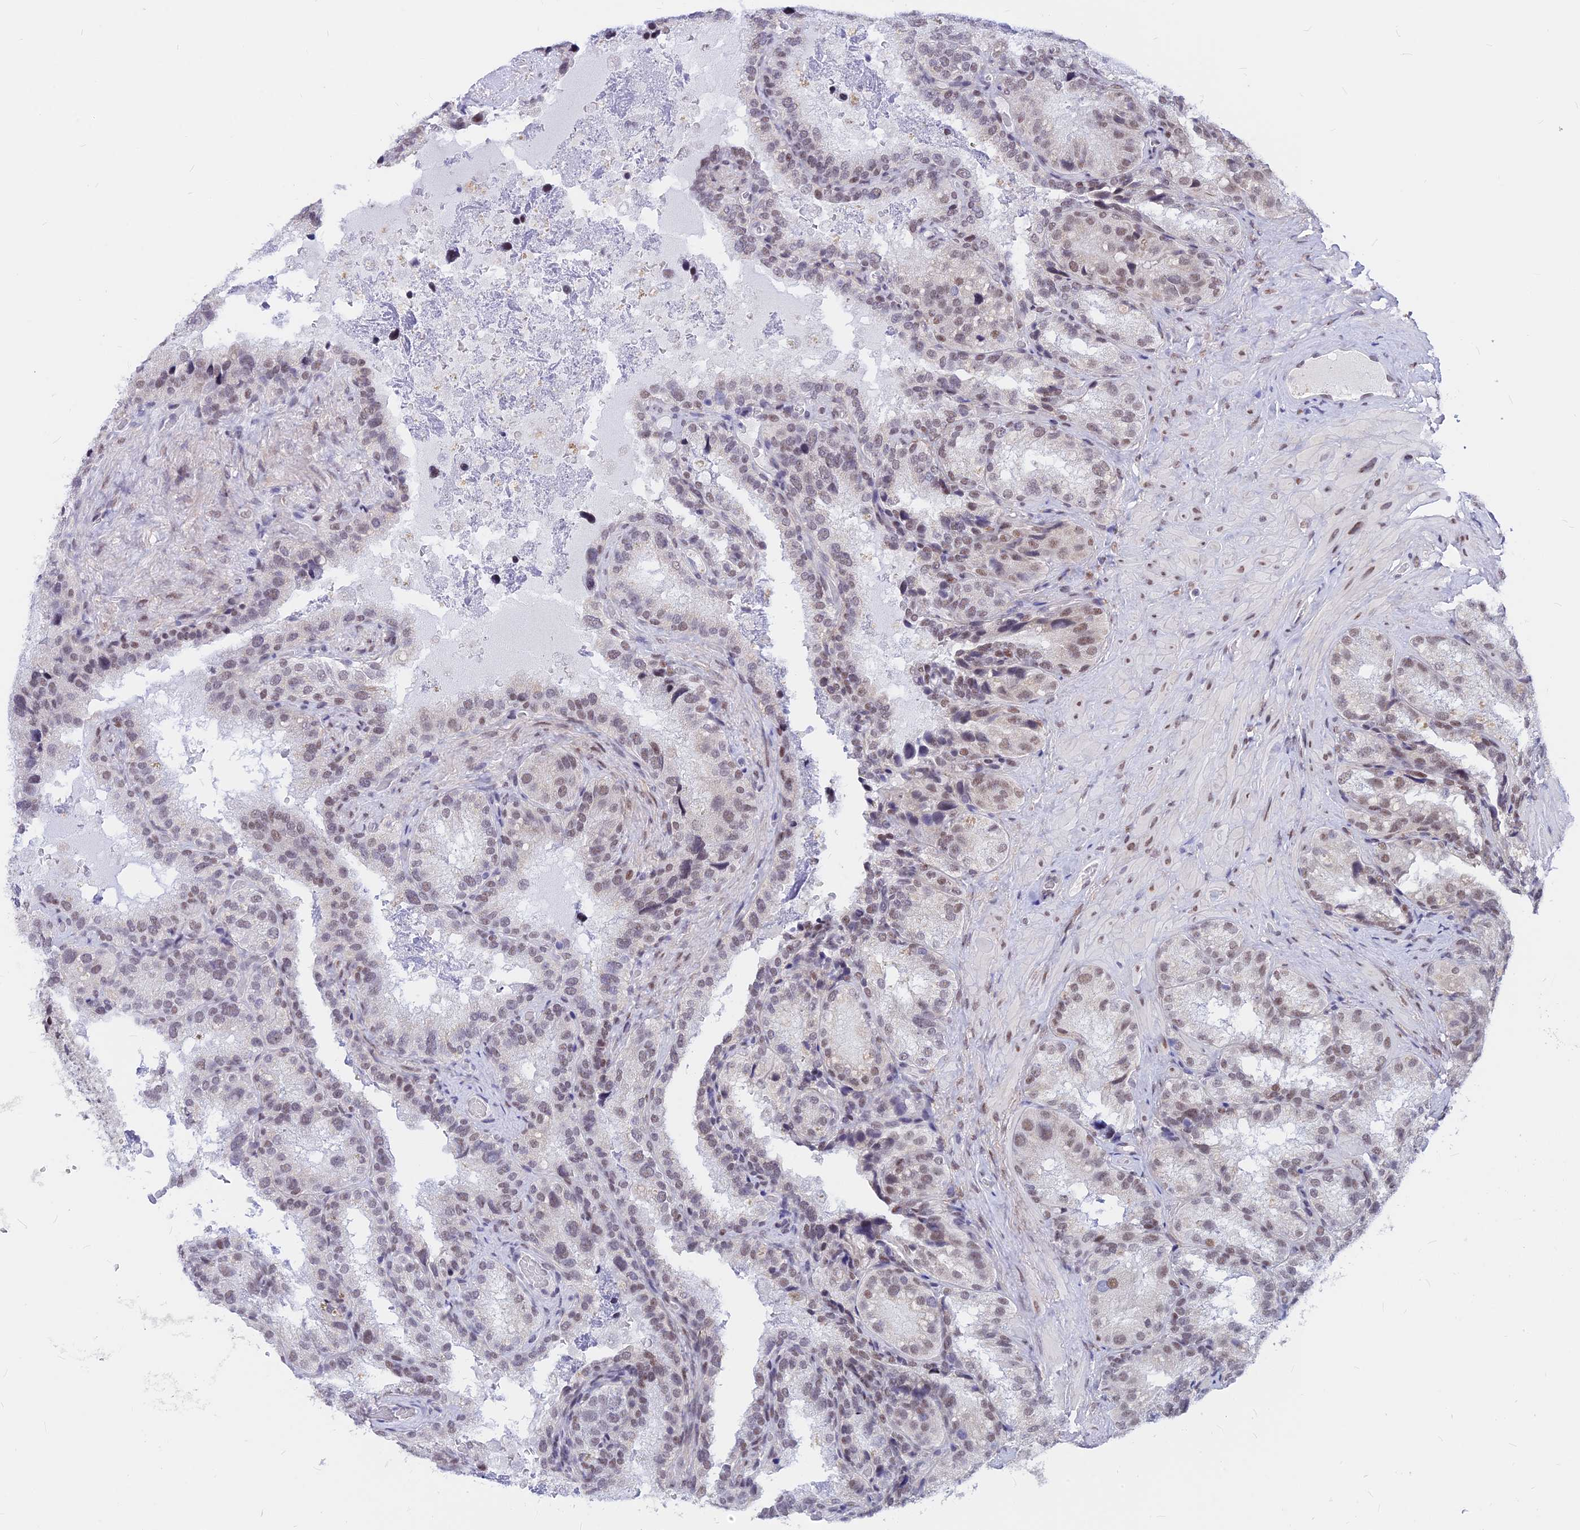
{"staining": {"intensity": "moderate", "quantity": "25%-75%", "location": "nuclear"}, "tissue": "seminal vesicle", "cell_type": "Glandular cells", "image_type": "normal", "snomed": [{"axis": "morphology", "description": "Normal tissue, NOS"}, {"axis": "topography", "description": "Seminal veicle"}], "caption": "A high-resolution photomicrograph shows immunohistochemistry (IHC) staining of benign seminal vesicle, which displays moderate nuclear staining in approximately 25%-75% of glandular cells. (IHC, brightfield microscopy, high magnification).", "gene": "KCTD13", "patient": {"sex": "male", "age": 58}}